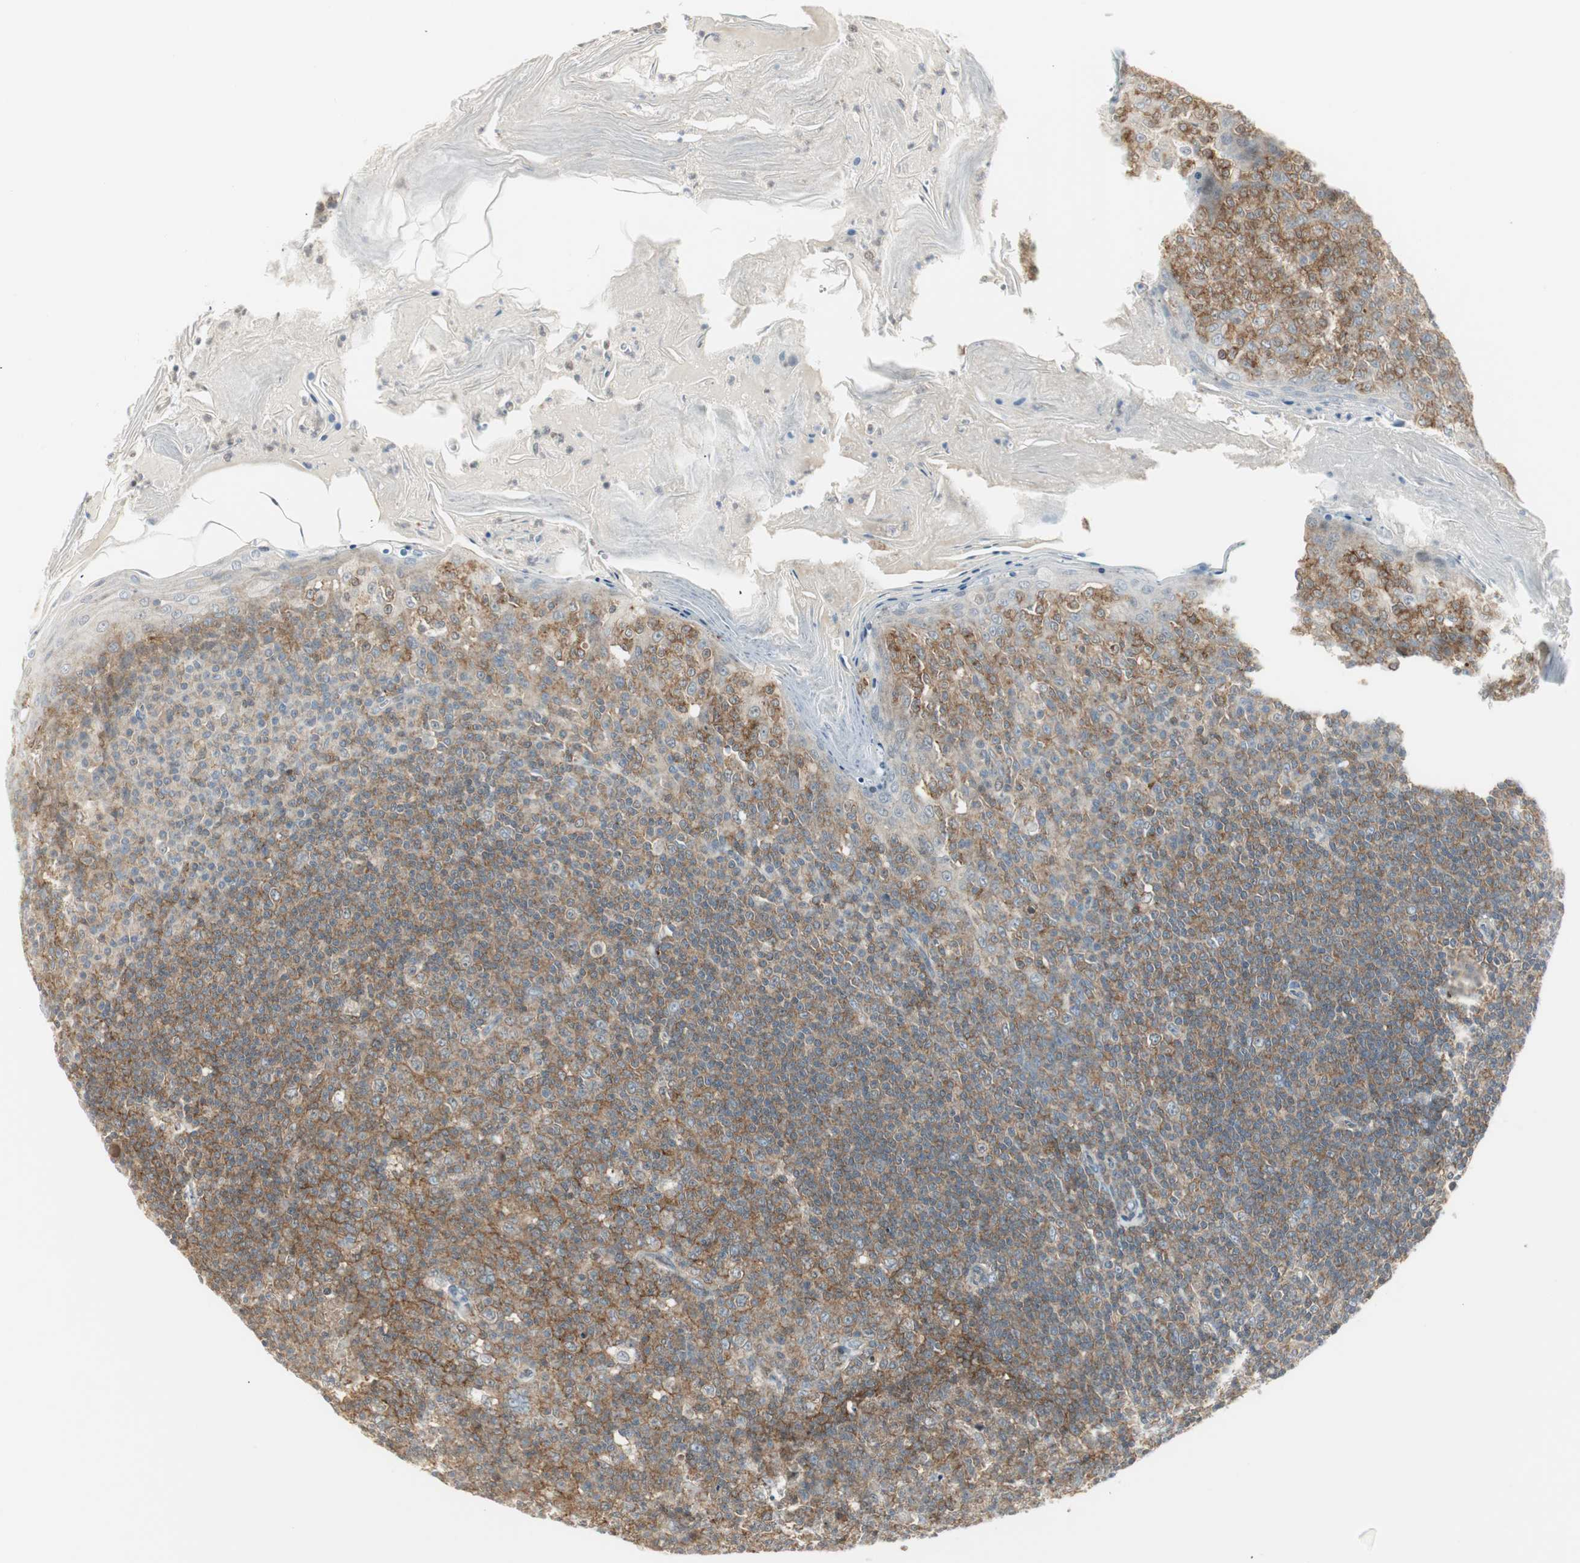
{"staining": {"intensity": "moderate", "quantity": ">75%", "location": "cytoplasmic/membranous"}, "tissue": "tonsil", "cell_type": "Germinal center cells", "image_type": "normal", "snomed": [{"axis": "morphology", "description": "Normal tissue, NOS"}, {"axis": "topography", "description": "Tonsil"}], "caption": "The histopathology image demonstrates staining of normal tonsil, revealing moderate cytoplasmic/membranous protein positivity (brown color) within germinal center cells. Using DAB (3,3'-diaminobenzidine) (brown) and hematoxylin (blue) stains, captured at high magnification using brightfield microscopy.", "gene": "PPP1CA", "patient": {"sex": "male", "age": 31}}